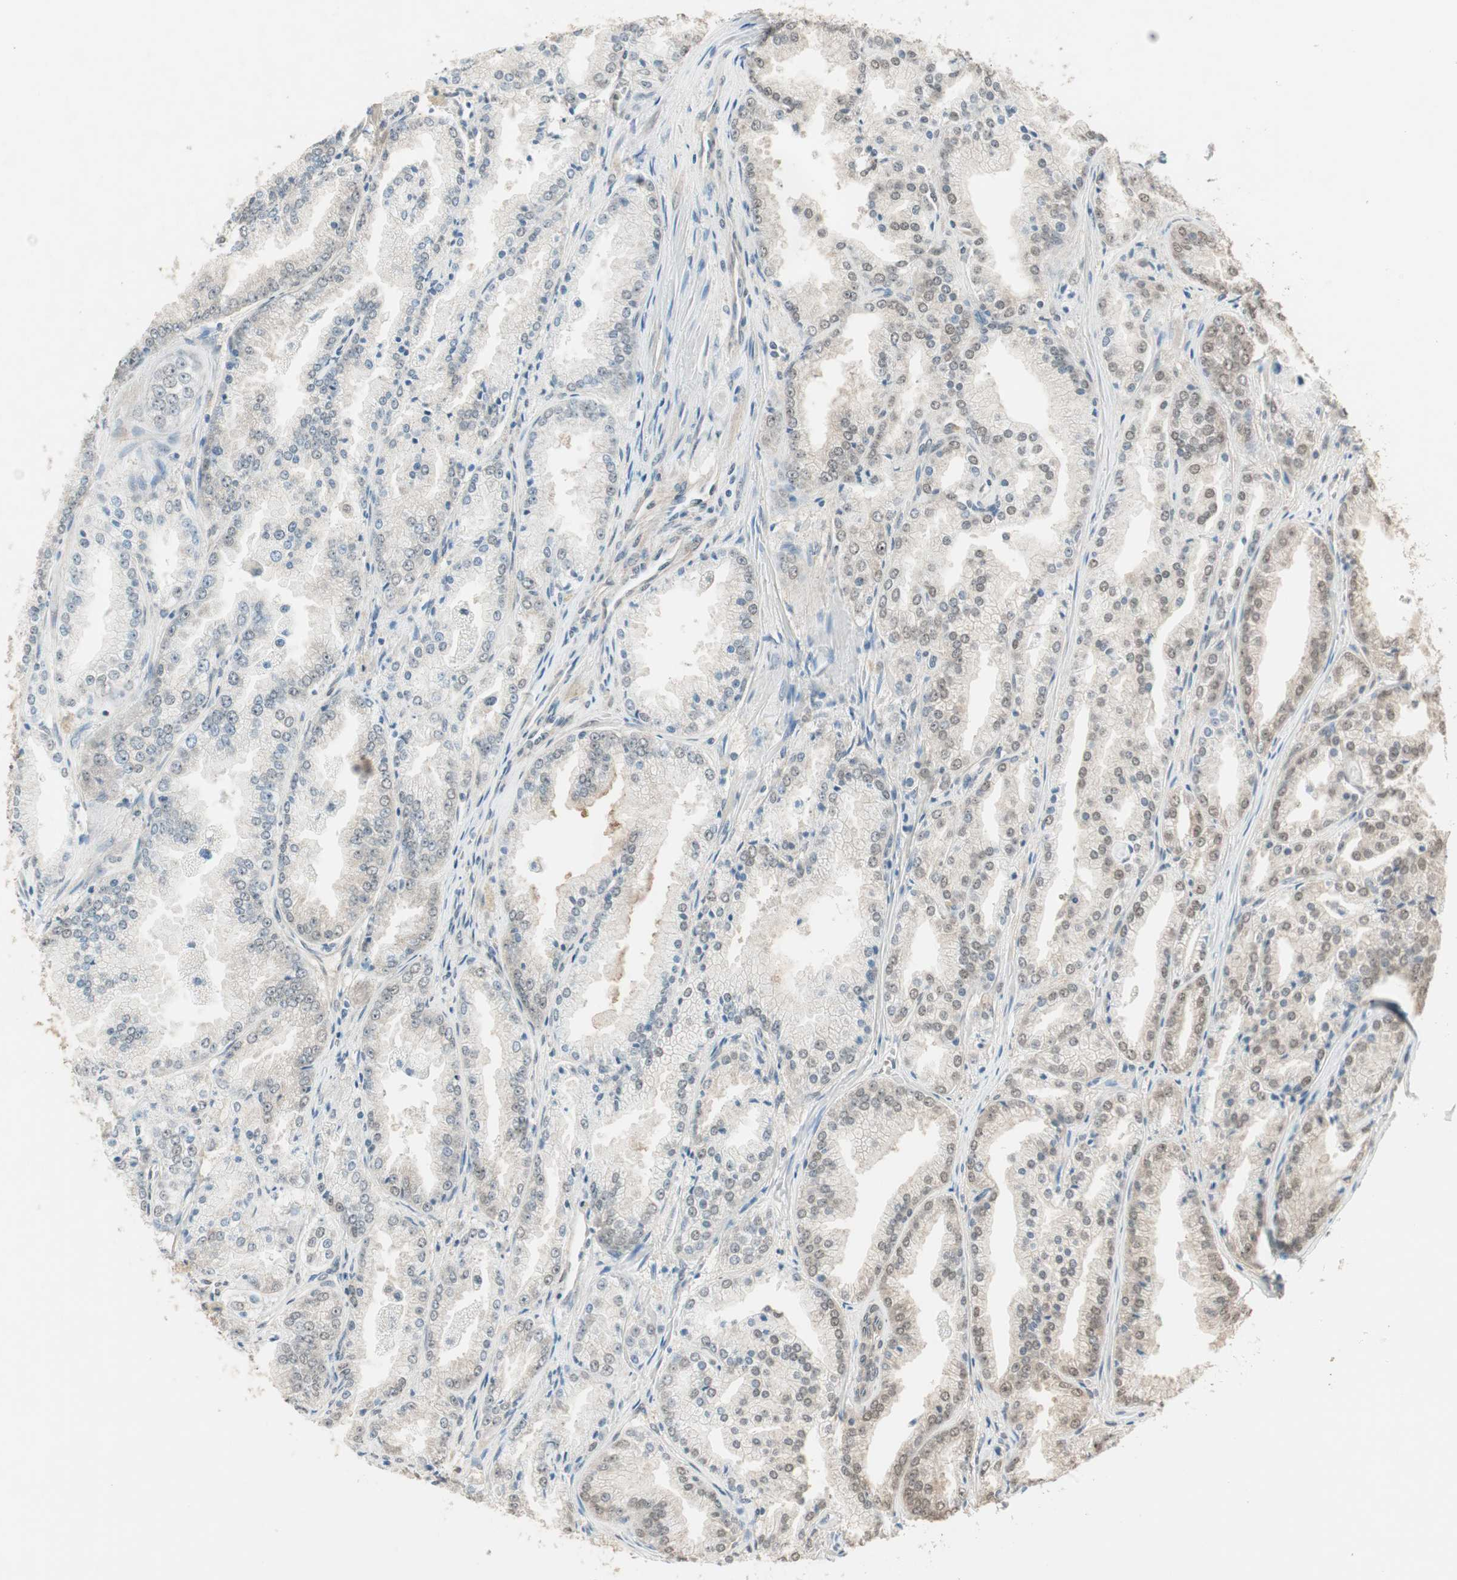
{"staining": {"intensity": "weak", "quantity": "<25%", "location": "nuclear"}, "tissue": "prostate cancer", "cell_type": "Tumor cells", "image_type": "cancer", "snomed": [{"axis": "morphology", "description": "Adenocarcinoma, High grade"}, {"axis": "topography", "description": "Prostate"}], "caption": "The image displays no significant expression in tumor cells of prostate cancer (adenocarcinoma (high-grade)).", "gene": "USP5", "patient": {"sex": "male", "age": 61}}